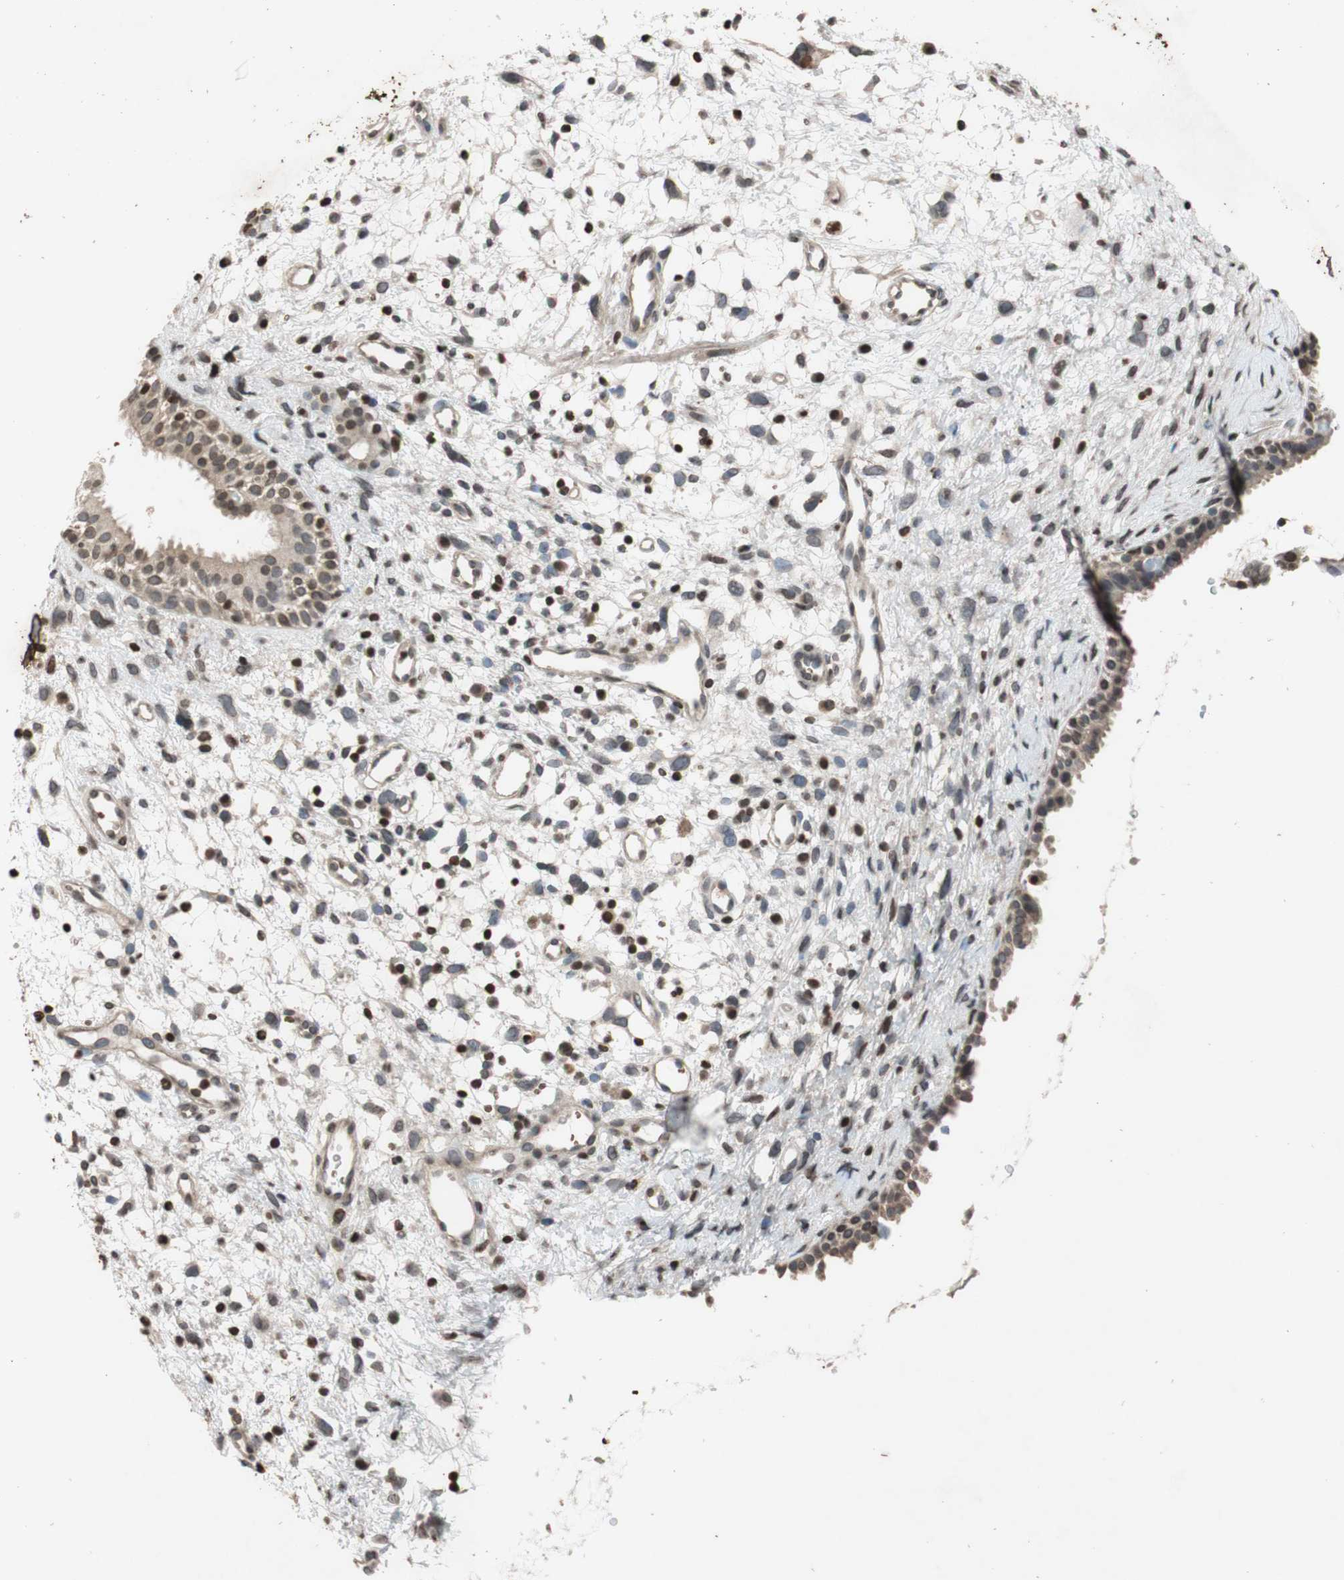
{"staining": {"intensity": "moderate", "quantity": "25%-75%", "location": "nuclear"}, "tissue": "nasopharynx", "cell_type": "Respiratory epithelial cells", "image_type": "normal", "snomed": [{"axis": "morphology", "description": "Normal tissue, NOS"}, {"axis": "topography", "description": "Nasopharynx"}], "caption": "Immunohistochemistry of unremarkable human nasopharynx demonstrates medium levels of moderate nuclear staining in about 25%-75% of respiratory epithelial cells. (DAB IHC with brightfield microscopy, high magnification).", "gene": "MCM6", "patient": {"sex": "male", "age": 22}}